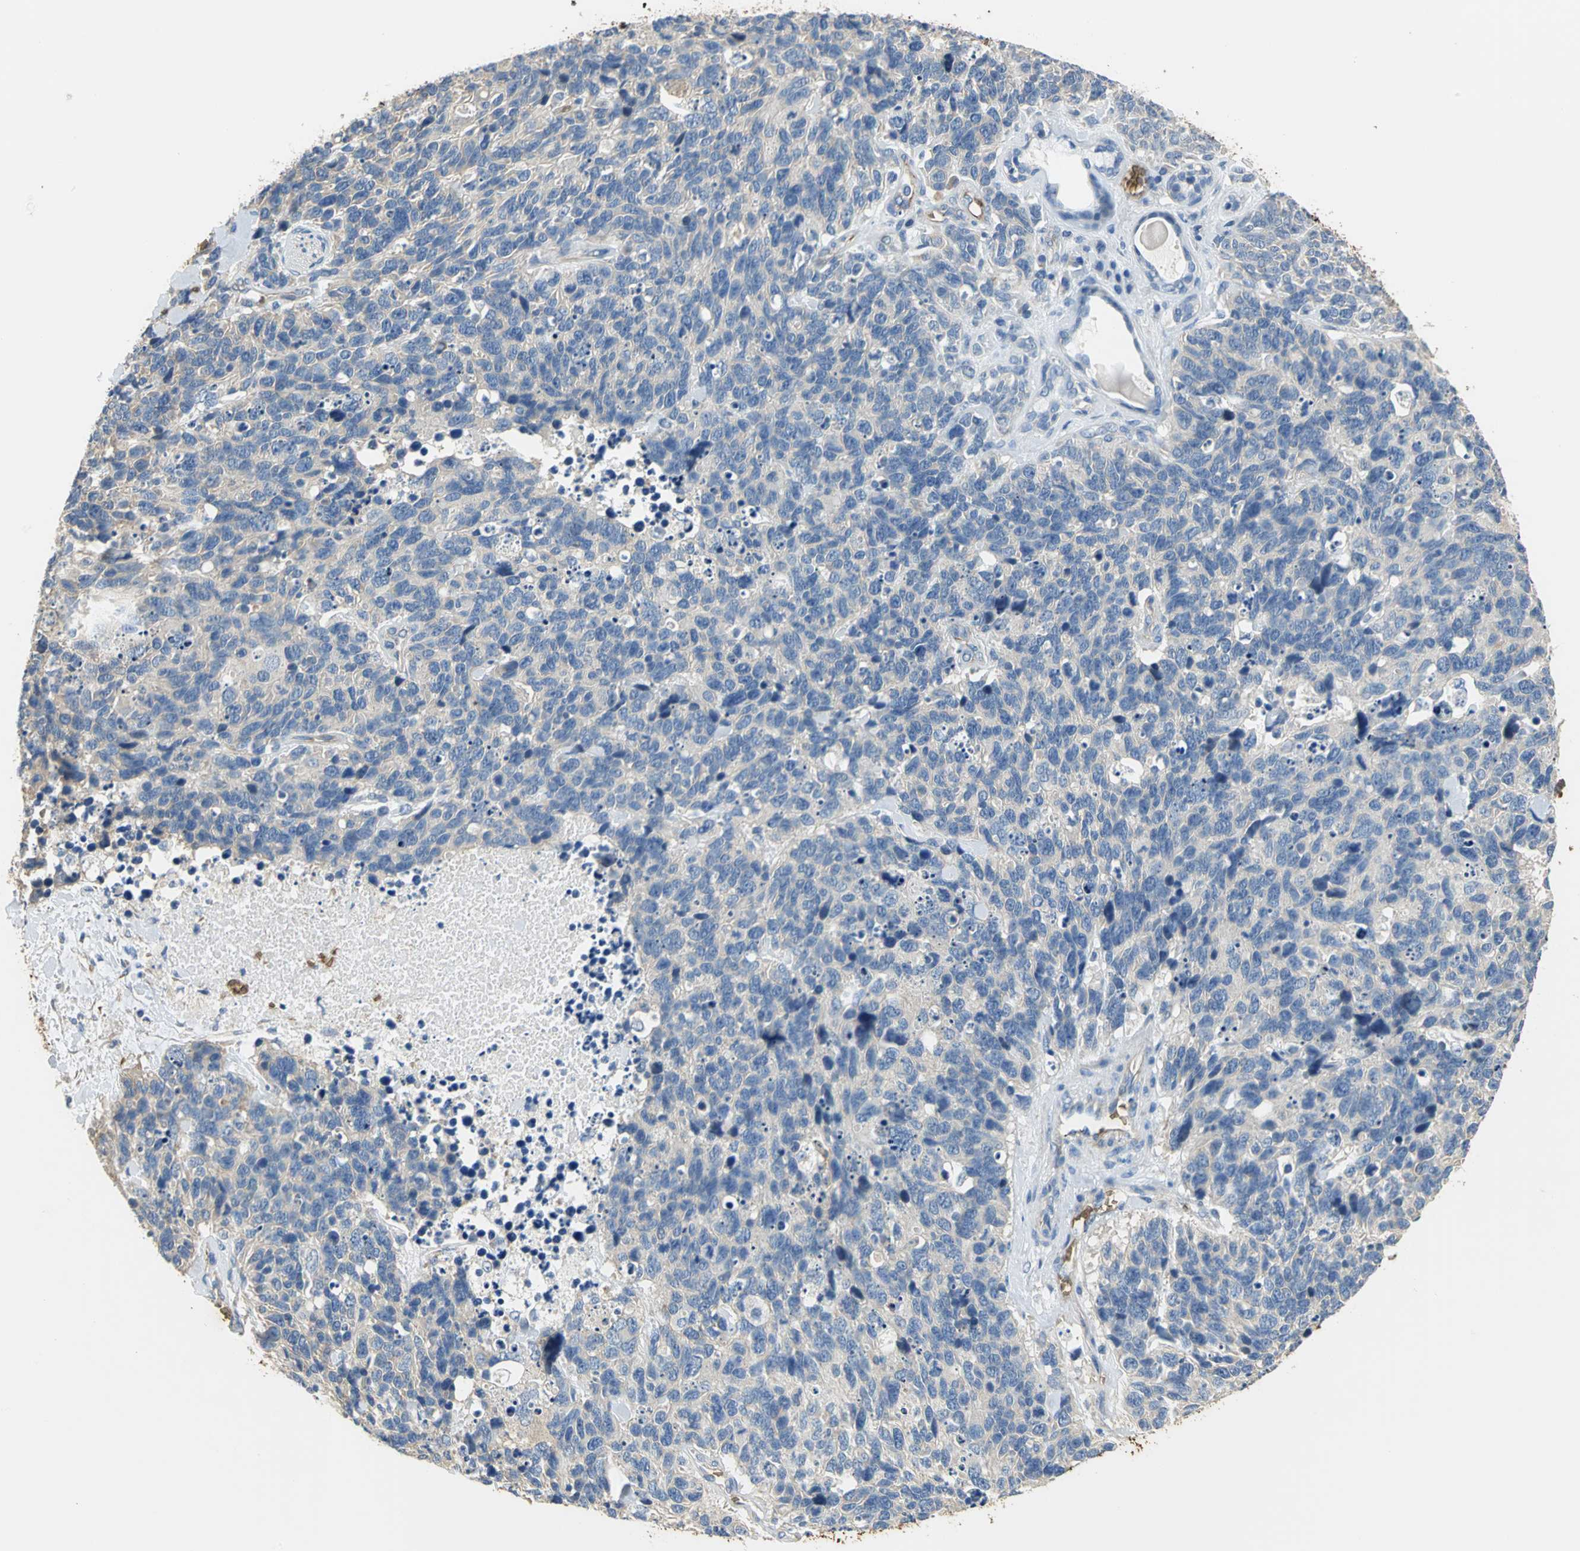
{"staining": {"intensity": "weak", "quantity": "<25%", "location": "cytoplasmic/membranous"}, "tissue": "lung cancer", "cell_type": "Tumor cells", "image_type": "cancer", "snomed": [{"axis": "morphology", "description": "Neoplasm, malignant, NOS"}, {"axis": "topography", "description": "Lung"}], "caption": "Immunohistochemical staining of lung malignant neoplasm shows no significant positivity in tumor cells.", "gene": "TREM1", "patient": {"sex": "female", "age": 58}}